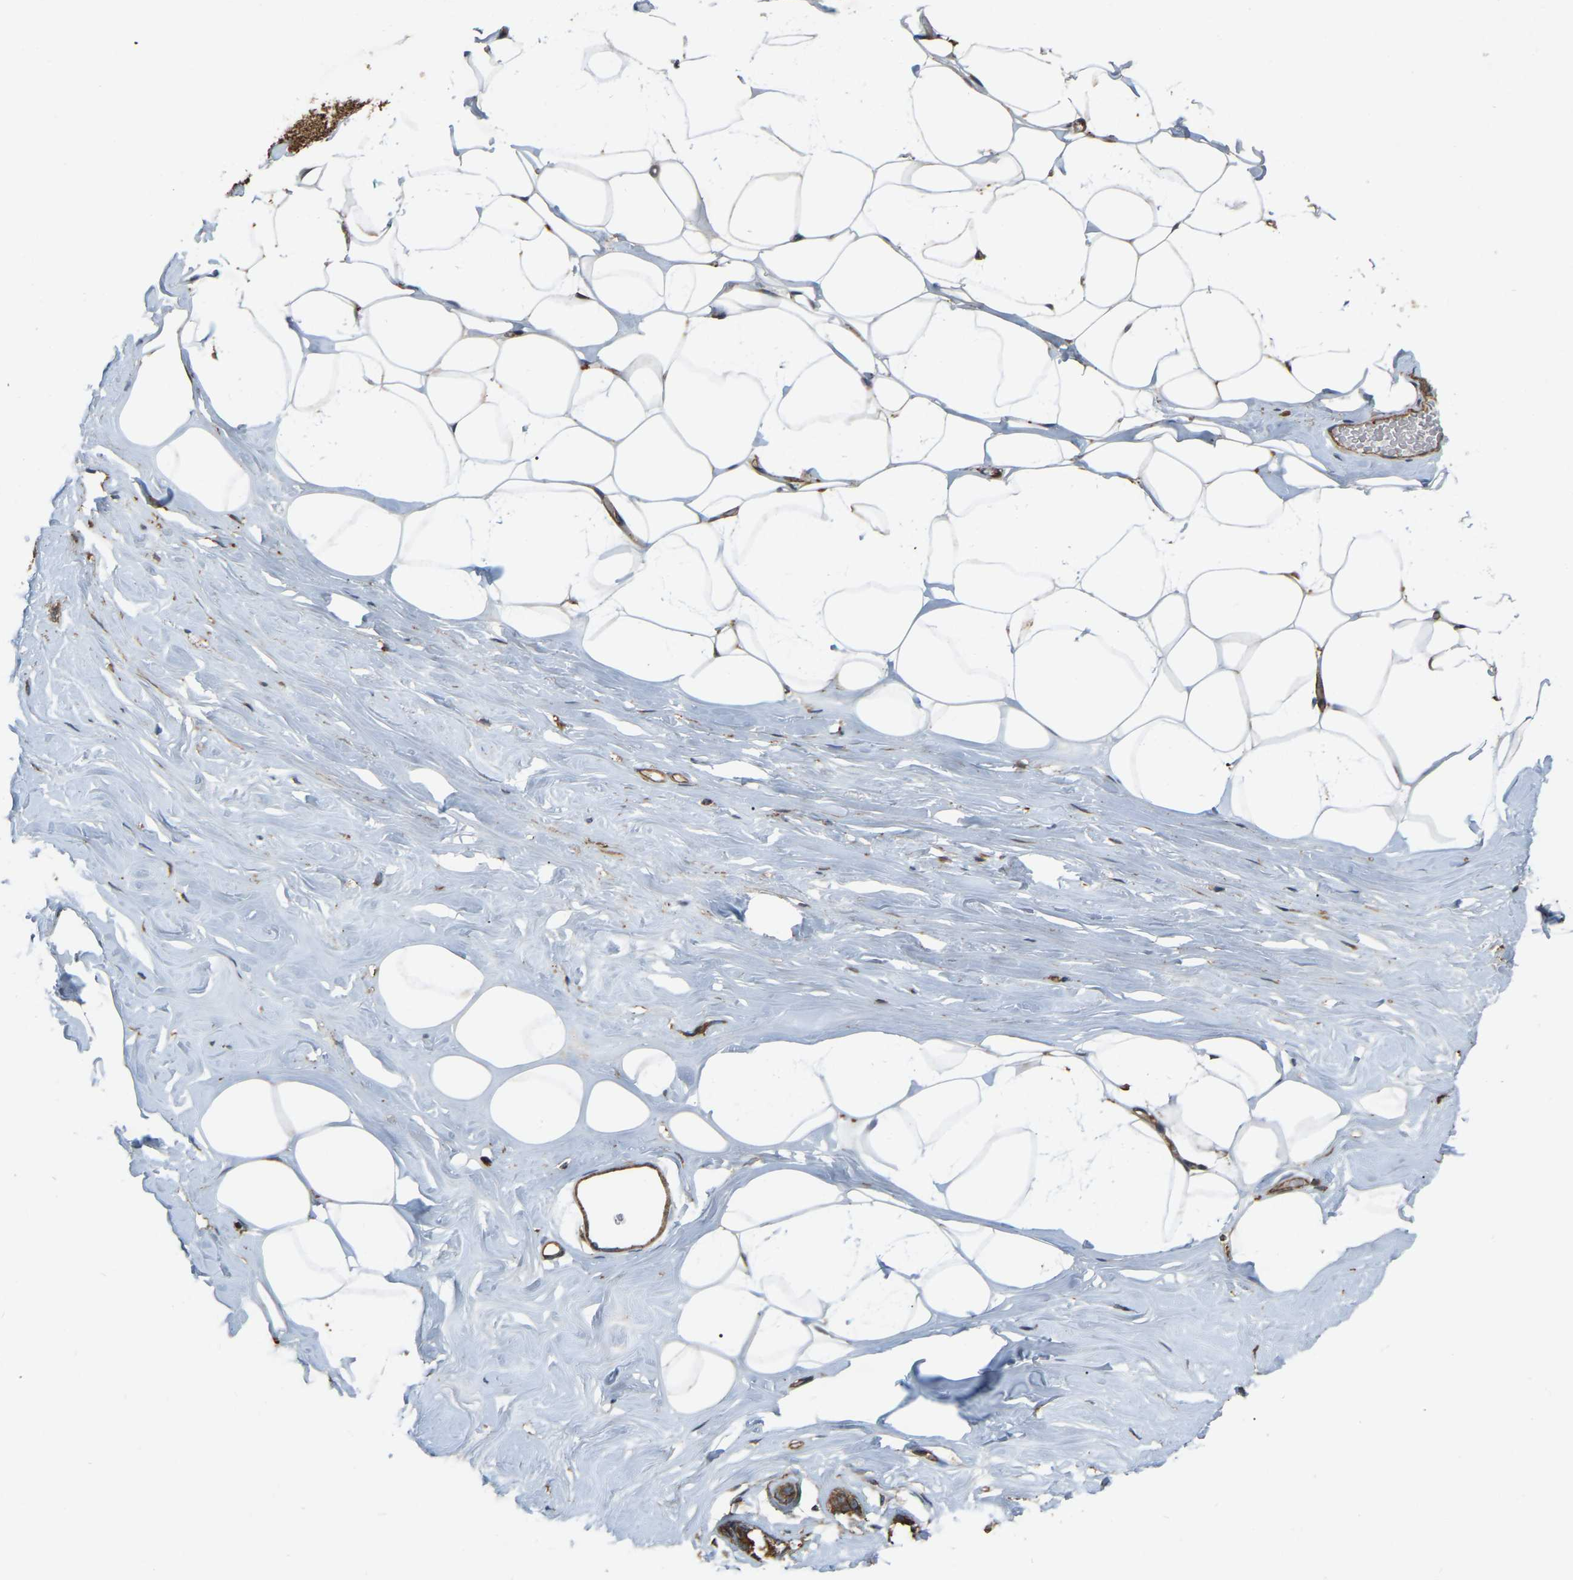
{"staining": {"intensity": "moderate", "quantity": ">75%", "location": "cytoplasmic/membranous"}, "tissue": "adipose tissue", "cell_type": "Adipocytes", "image_type": "normal", "snomed": [{"axis": "morphology", "description": "Normal tissue, NOS"}, {"axis": "morphology", "description": "Fibrosis, NOS"}, {"axis": "topography", "description": "Breast"}, {"axis": "topography", "description": "Adipose tissue"}], "caption": "Immunohistochemical staining of benign adipose tissue displays >75% levels of moderate cytoplasmic/membranous protein expression in about >75% of adipocytes. The protein is shown in brown color, while the nuclei are stained blue.", "gene": "SAMD9L", "patient": {"sex": "female", "age": 39}}